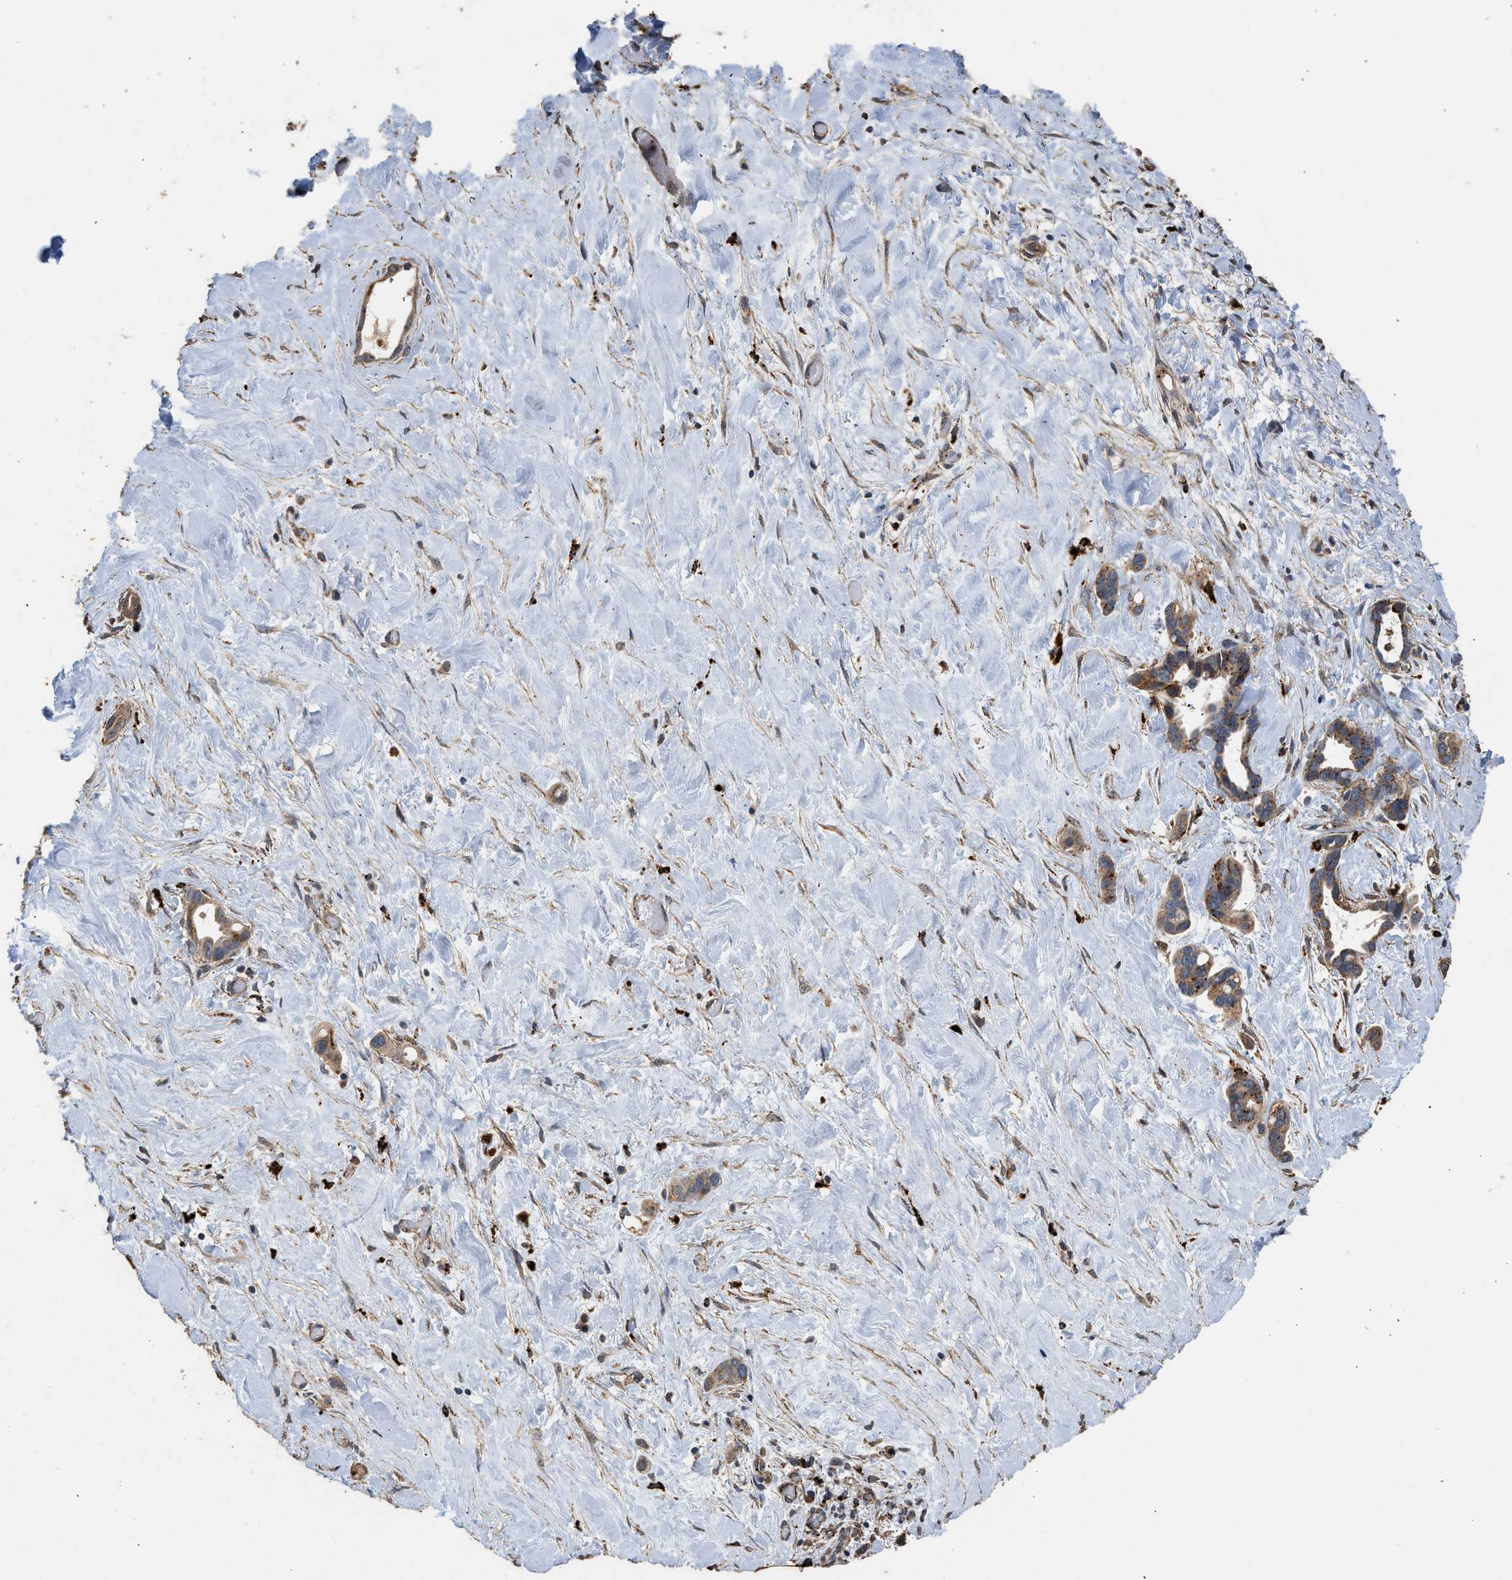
{"staining": {"intensity": "moderate", "quantity": ">75%", "location": "cytoplasmic/membranous"}, "tissue": "liver cancer", "cell_type": "Tumor cells", "image_type": "cancer", "snomed": [{"axis": "morphology", "description": "Cholangiocarcinoma"}, {"axis": "topography", "description": "Liver"}], "caption": "DAB (3,3'-diaminobenzidine) immunohistochemical staining of human liver cancer demonstrates moderate cytoplasmic/membranous protein positivity in about >75% of tumor cells.", "gene": "CTSV", "patient": {"sex": "female", "age": 65}}